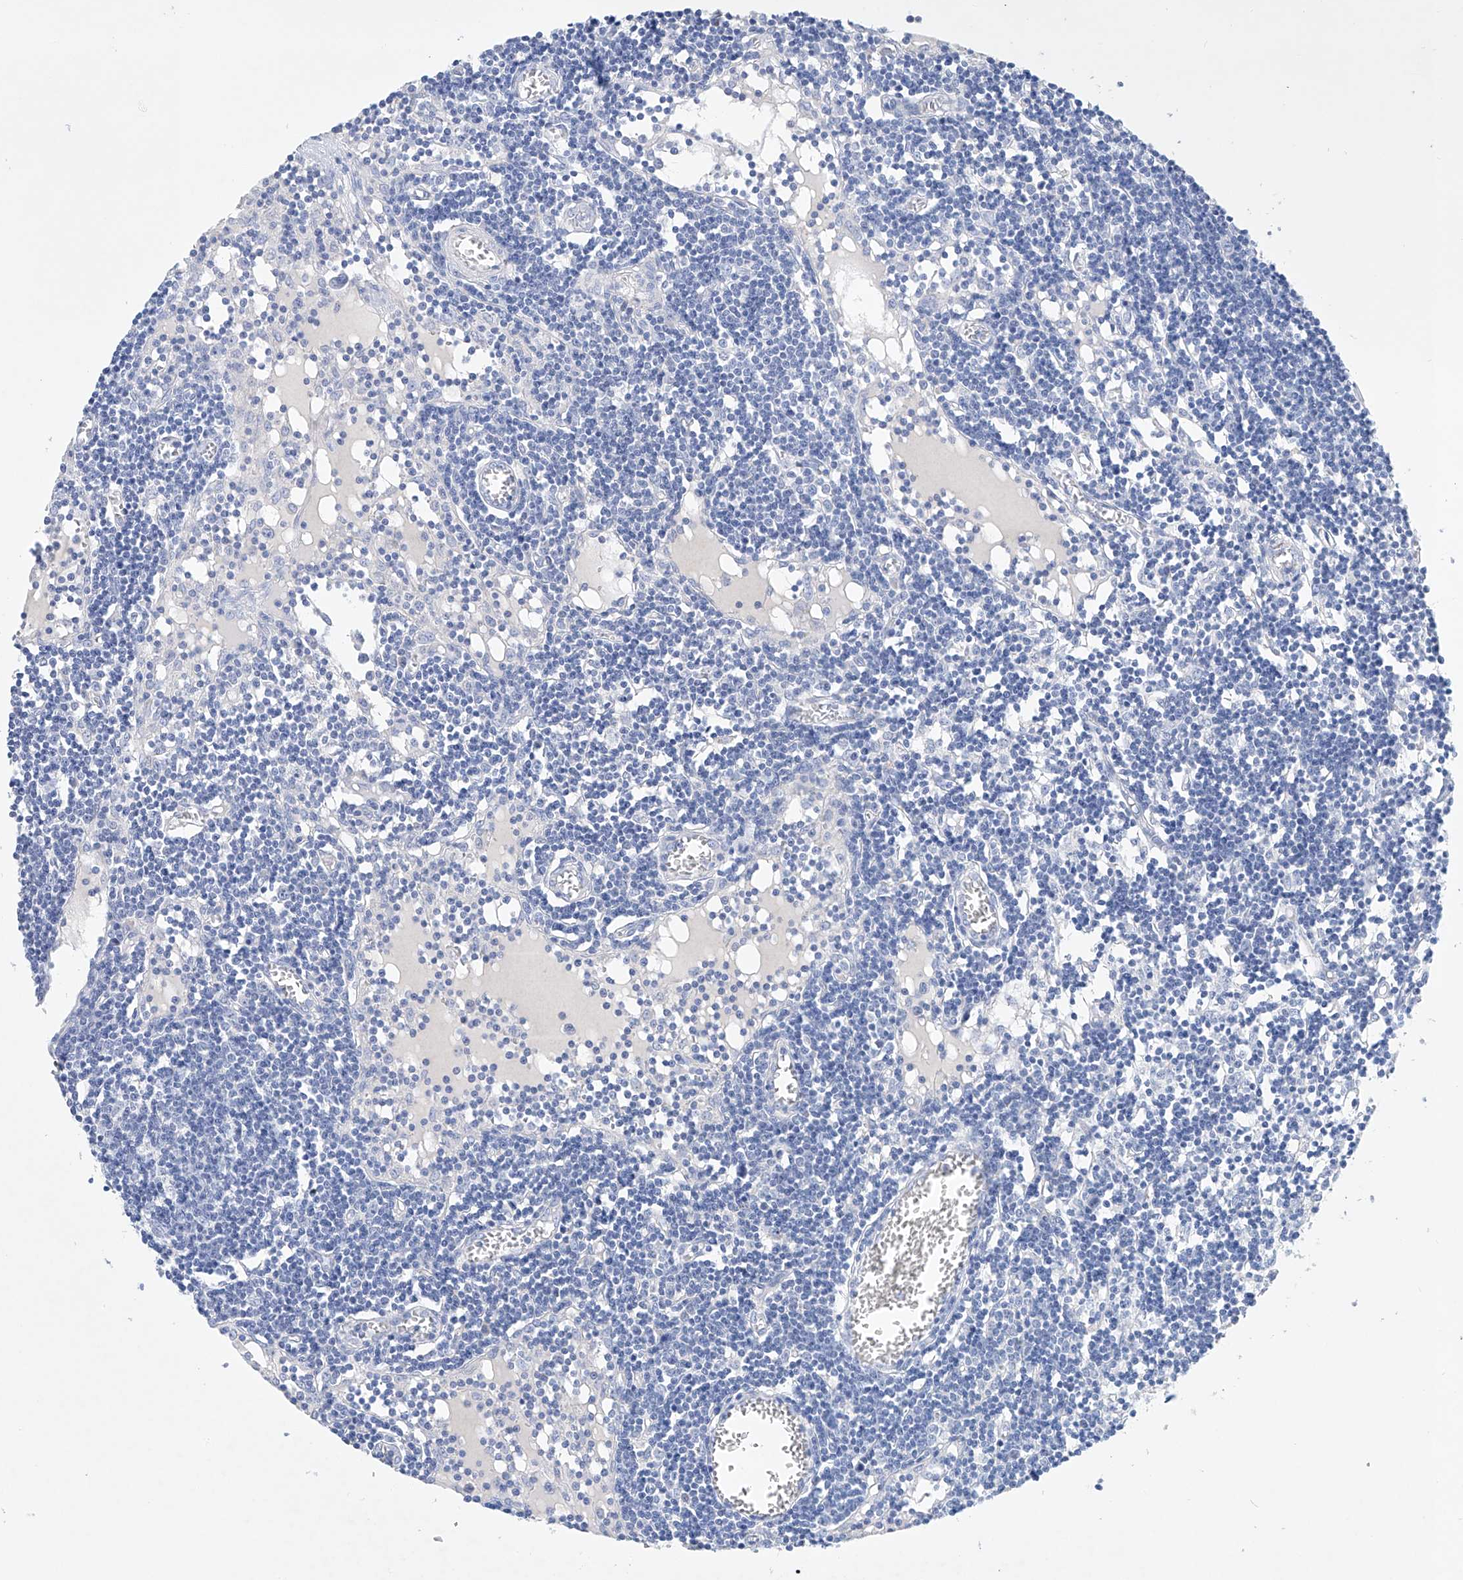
{"staining": {"intensity": "negative", "quantity": "none", "location": "none"}, "tissue": "lymph node", "cell_type": "Germinal center cells", "image_type": "normal", "snomed": [{"axis": "morphology", "description": "Normal tissue, NOS"}, {"axis": "topography", "description": "Lymph node"}], "caption": "DAB immunohistochemical staining of unremarkable human lymph node demonstrates no significant staining in germinal center cells.", "gene": "LURAP1", "patient": {"sex": "female", "age": 11}}